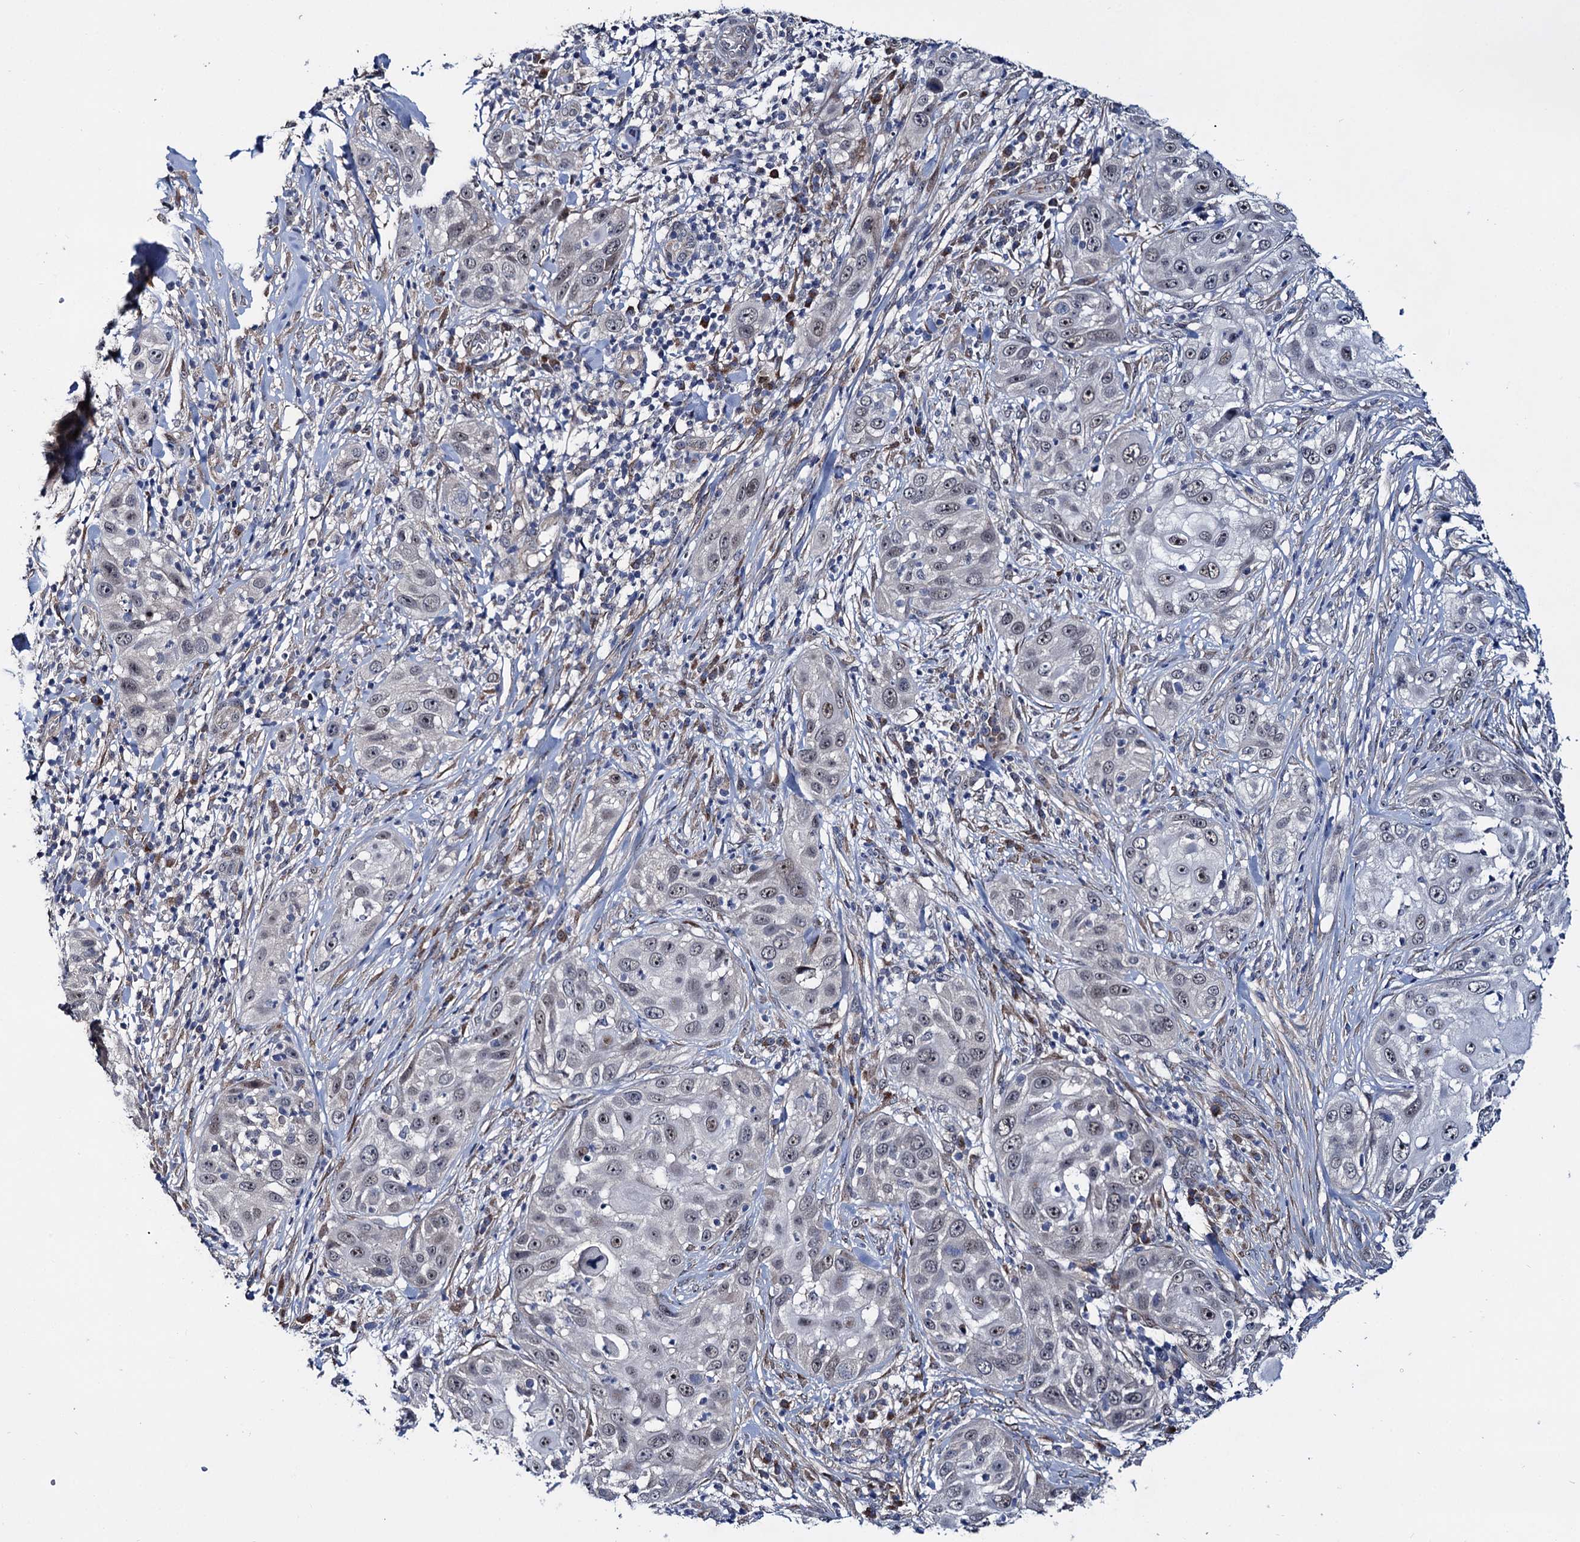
{"staining": {"intensity": "weak", "quantity": "<25%", "location": "nuclear"}, "tissue": "skin cancer", "cell_type": "Tumor cells", "image_type": "cancer", "snomed": [{"axis": "morphology", "description": "Squamous cell carcinoma, NOS"}, {"axis": "topography", "description": "Skin"}], "caption": "The histopathology image exhibits no staining of tumor cells in skin squamous cell carcinoma. (Stains: DAB (3,3'-diaminobenzidine) immunohistochemistry with hematoxylin counter stain, Microscopy: brightfield microscopy at high magnification).", "gene": "EYA4", "patient": {"sex": "female", "age": 44}}